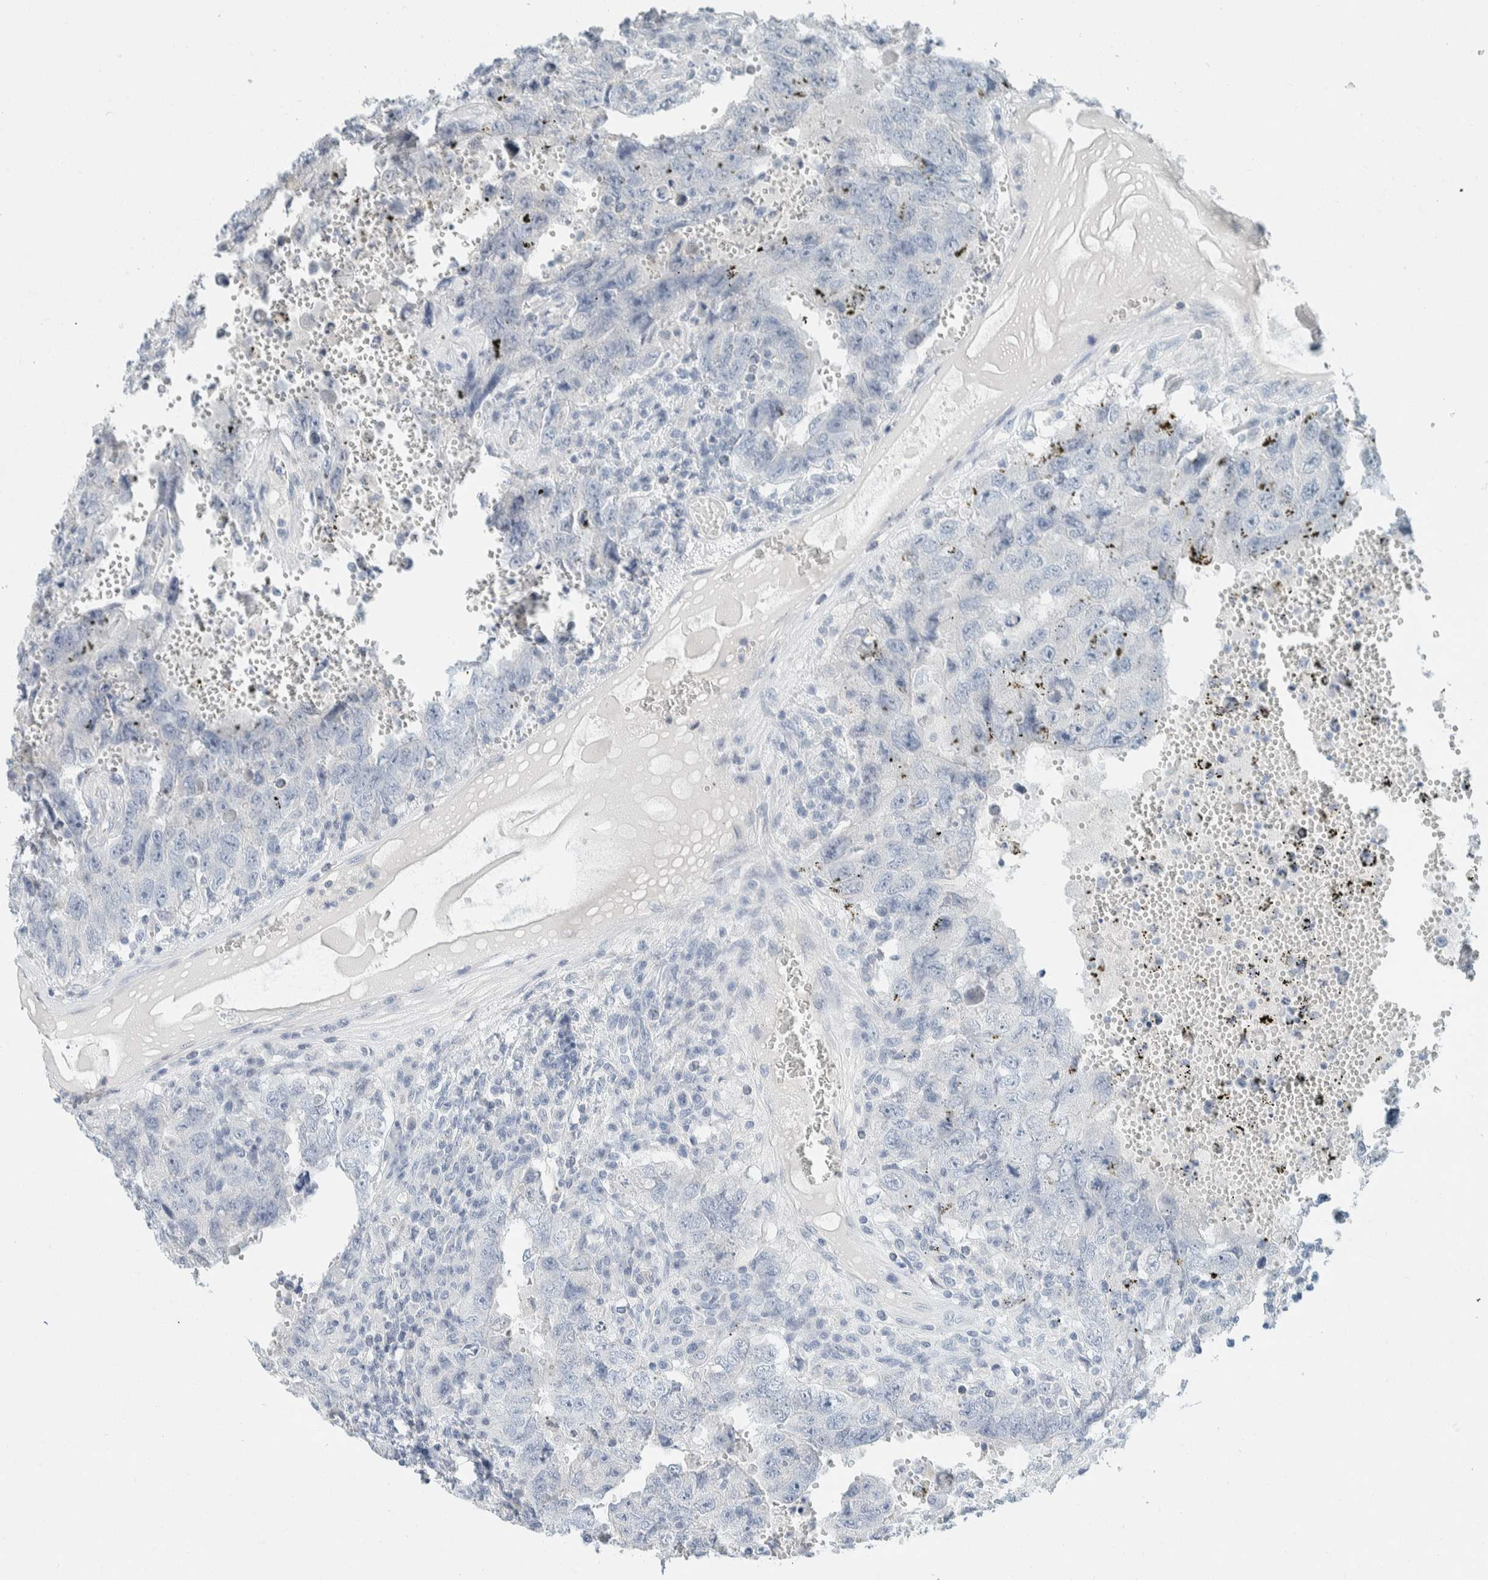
{"staining": {"intensity": "negative", "quantity": "none", "location": "none"}, "tissue": "testis cancer", "cell_type": "Tumor cells", "image_type": "cancer", "snomed": [{"axis": "morphology", "description": "Carcinoma, Embryonal, NOS"}, {"axis": "topography", "description": "Testis"}], "caption": "This histopathology image is of testis cancer stained with immunohistochemistry (IHC) to label a protein in brown with the nuclei are counter-stained blue. There is no staining in tumor cells.", "gene": "ALOX12B", "patient": {"sex": "male", "age": 26}}